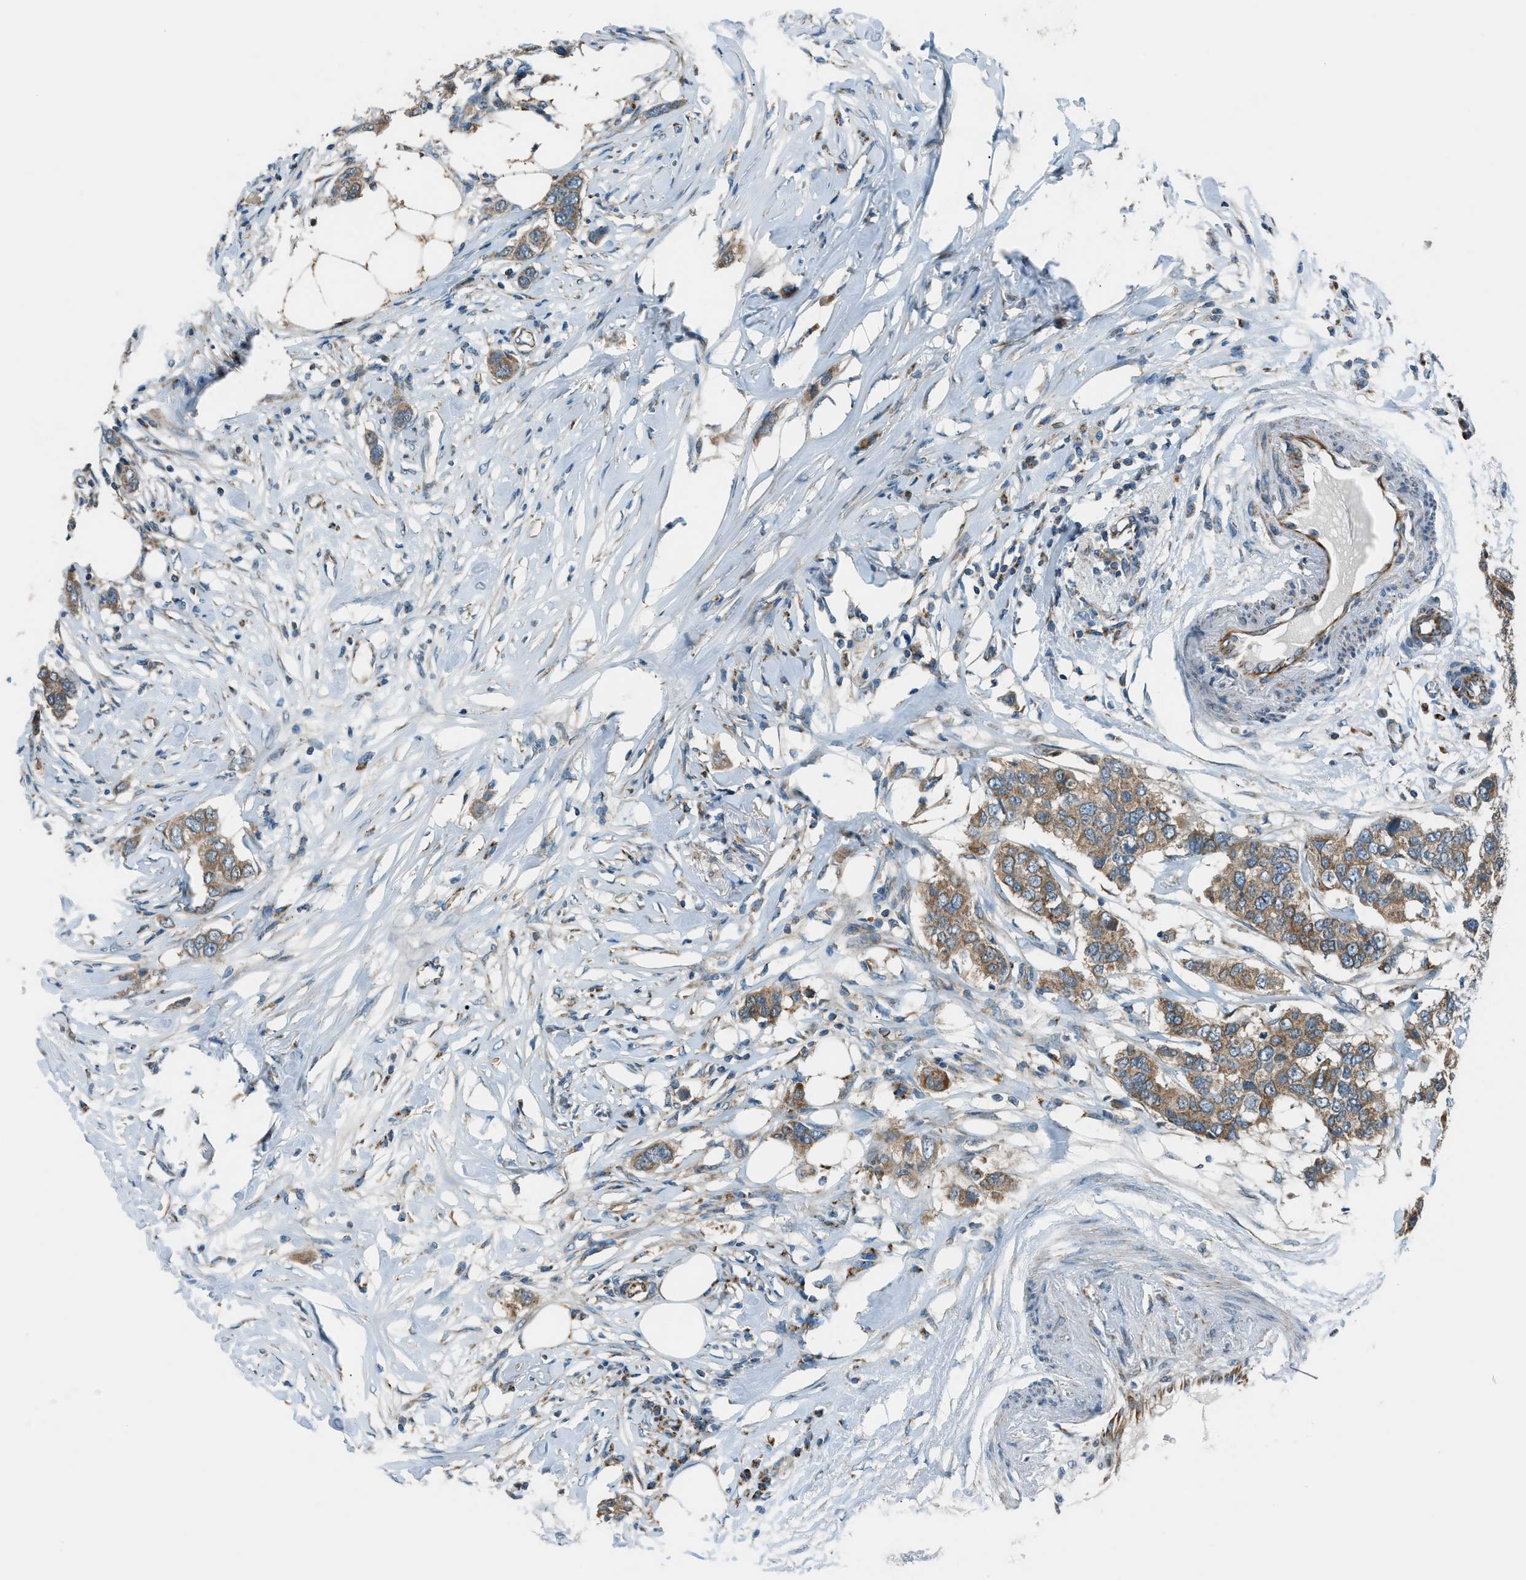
{"staining": {"intensity": "moderate", "quantity": ">75%", "location": "cytoplasmic/membranous"}, "tissue": "breast cancer", "cell_type": "Tumor cells", "image_type": "cancer", "snomed": [{"axis": "morphology", "description": "Duct carcinoma"}, {"axis": "topography", "description": "Breast"}], "caption": "The photomicrograph reveals immunohistochemical staining of breast cancer. There is moderate cytoplasmic/membranous expression is seen in about >75% of tumor cells.", "gene": "PIGG", "patient": {"sex": "female", "age": 50}}